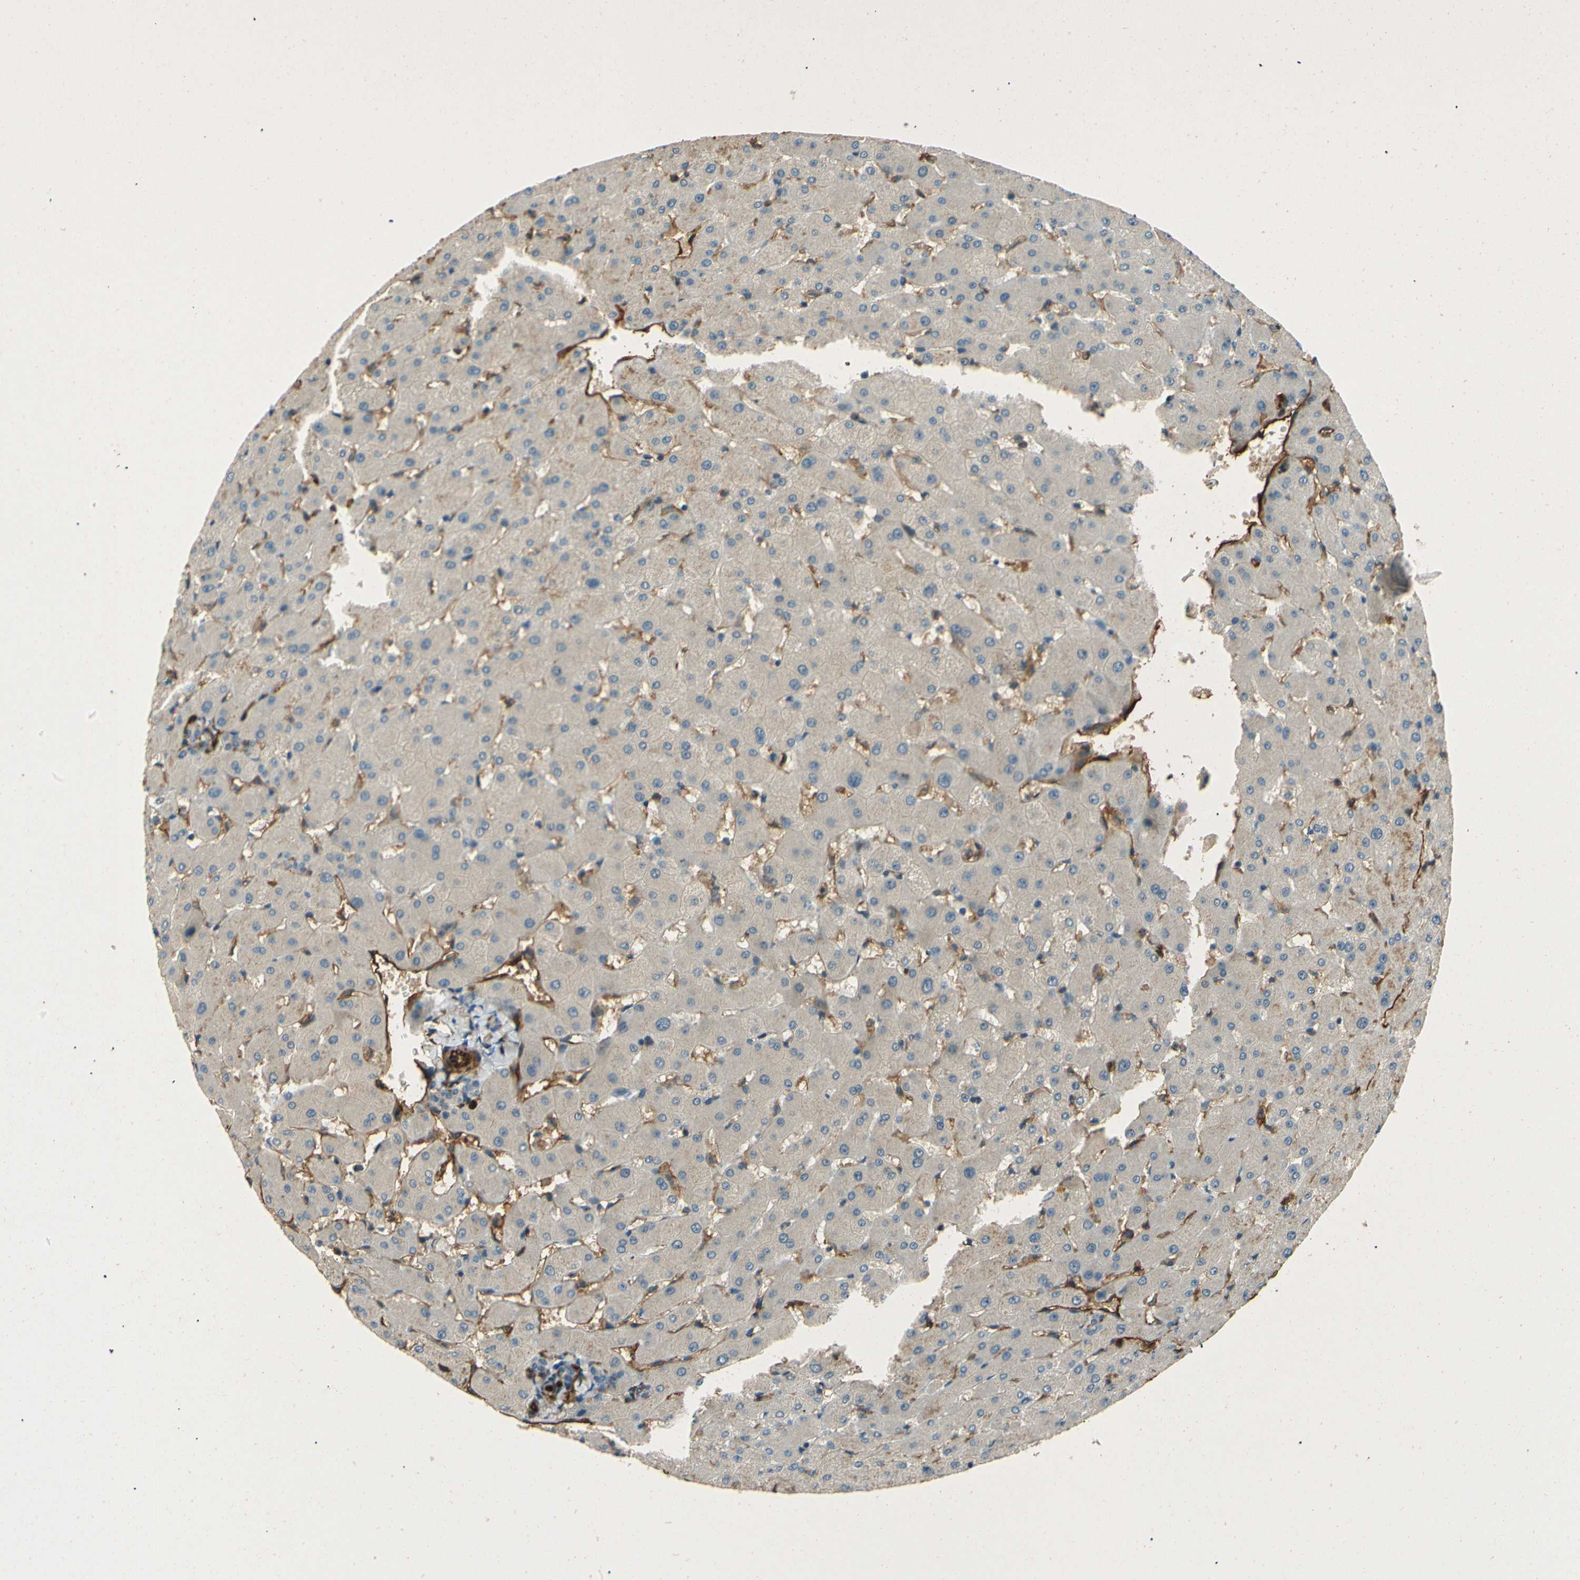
{"staining": {"intensity": "negative", "quantity": "none", "location": "none"}, "tissue": "liver", "cell_type": "Cholangiocytes", "image_type": "normal", "snomed": [{"axis": "morphology", "description": "Normal tissue, NOS"}, {"axis": "topography", "description": "Liver"}], "caption": "Immunohistochemical staining of unremarkable liver exhibits no significant positivity in cholangiocytes.", "gene": "ENTPD1", "patient": {"sex": "female", "age": 63}}